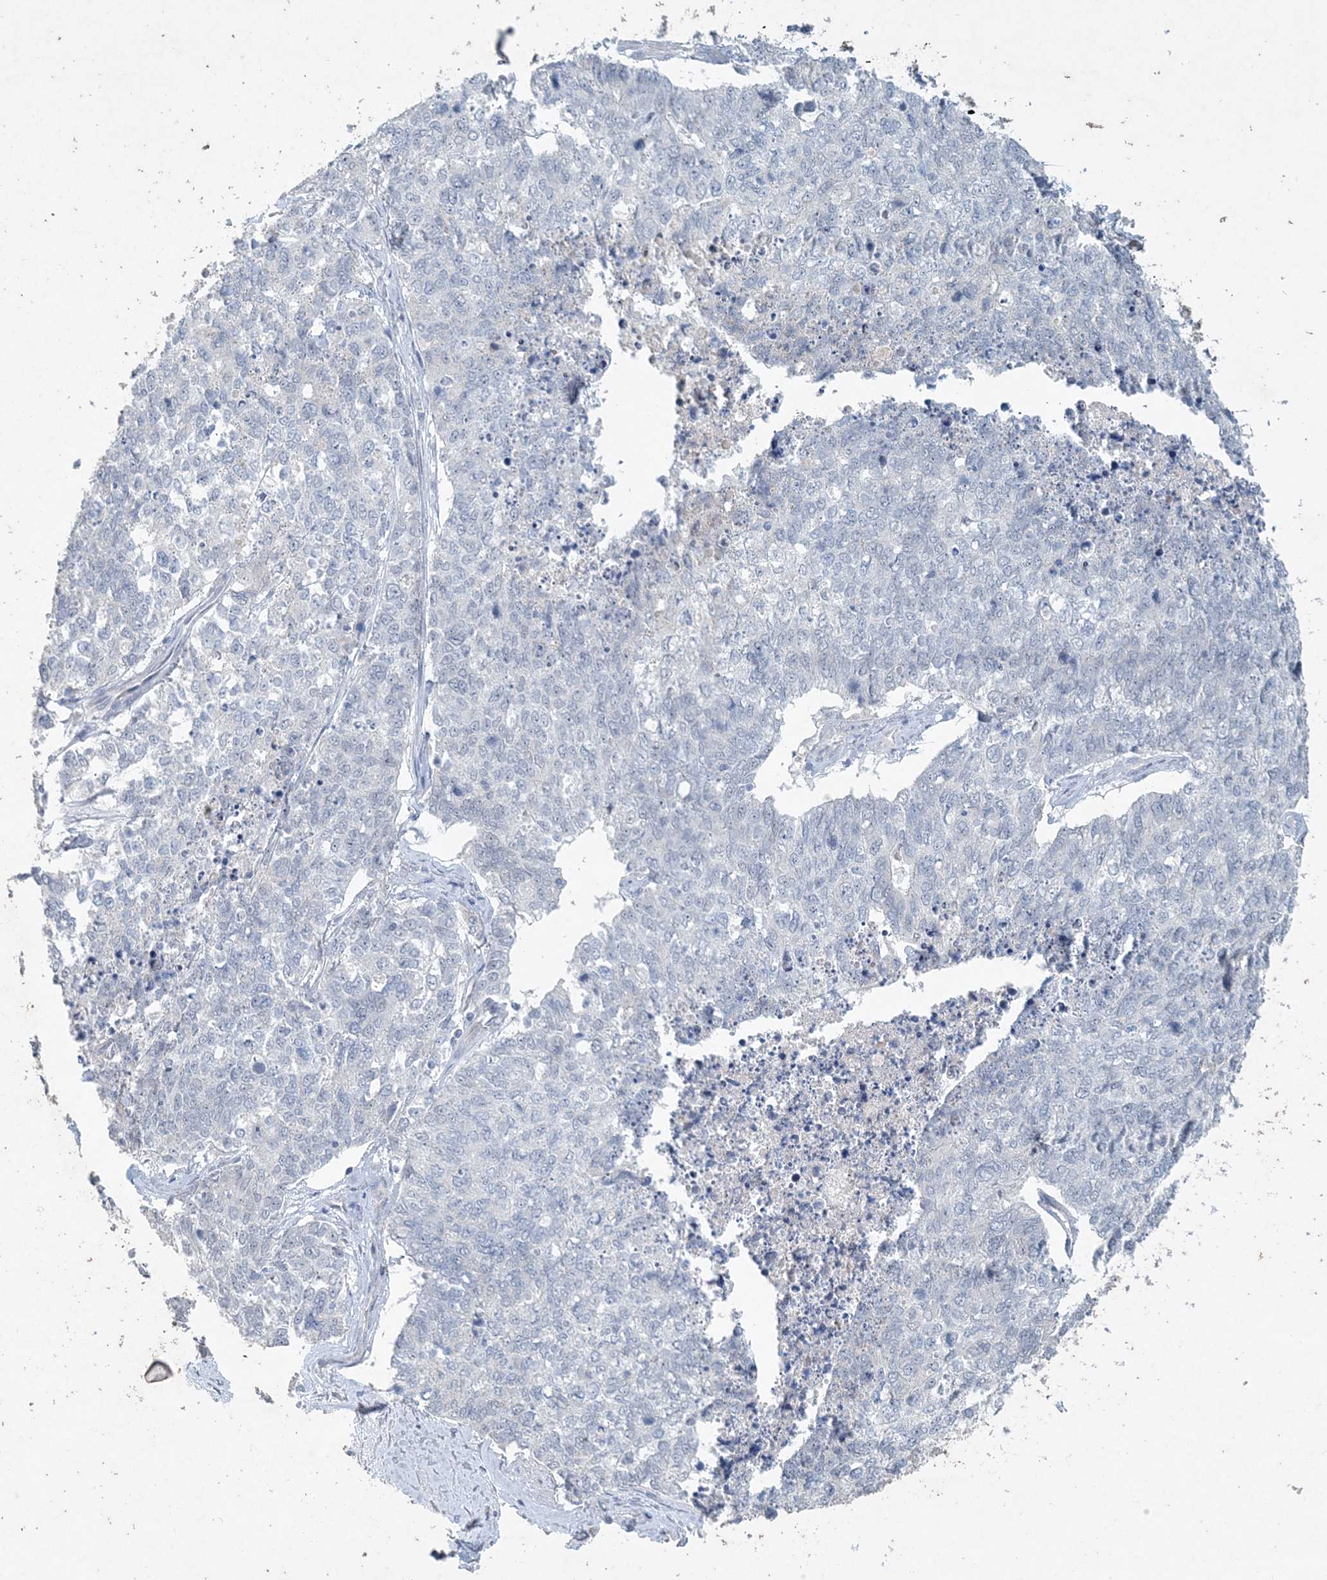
{"staining": {"intensity": "negative", "quantity": "none", "location": "none"}, "tissue": "cervical cancer", "cell_type": "Tumor cells", "image_type": "cancer", "snomed": [{"axis": "morphology", "description": "Squamous cell carcinoma, NOS"}, {"axis": "topography", "description": "Cervix"}], "caption": "This image is of cervical cancer (squamous cell carcinoma) stained with immunohistochemistry (IHC) to label a protein in brown with the nuclei are counter-stained blue. There is no positivity in tumor cells. The staining is performed using DAB (3,3'-diaminobenzidine) brown chromogen with nuclei counter-stained in using hematoxylin.", "gene": "DNAH5", "patient": {"sex": "female", "age": 63}}